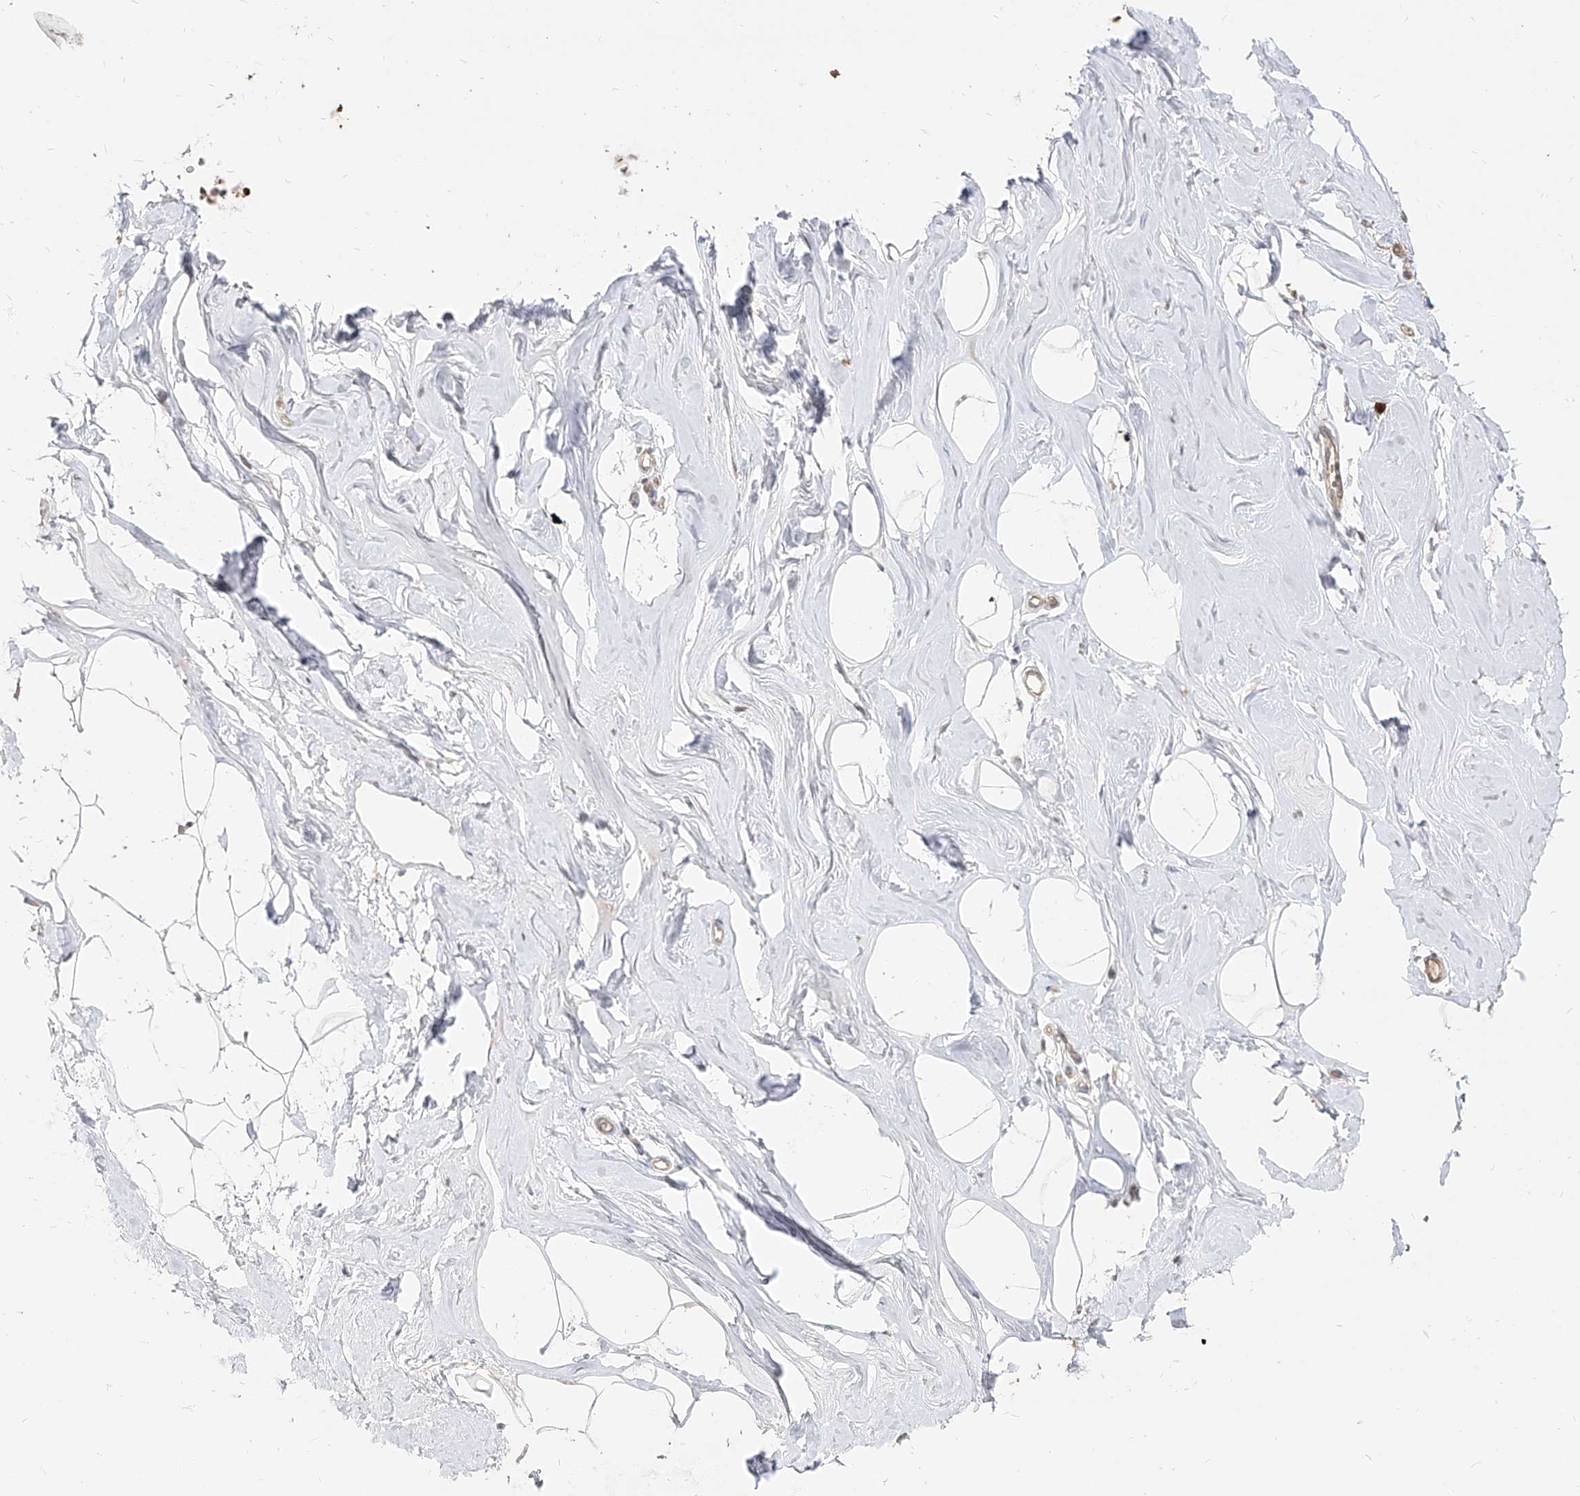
{"staining": {"intensity": "weak", "quantity": "<25%", "location": "cytoplasmic/membranous"}, "tissue": "adipose tissue", "cell_type": "Adipocytes", "image_type": "normal", "snomed": [{"axis": "morphology", "description": "Normal tissue, NOS"}, {"axis": "morphology", "description": "Fibrosis, NOS"}, {"axis": "topography", "description": "Breast"}, {"axis": "topography", "description": "Adipose tissue"}], "caption": "A histopathology image of human adipose tissue is negative for staining in adipocytes. The staining was performed using DAB to visualize the protein expression in brown, while the nuclei were stained in blue with hematoxylin (Magnification: 20x).", "gene": "ZNF227", "patient": {"sex": "female", "age": 39}}